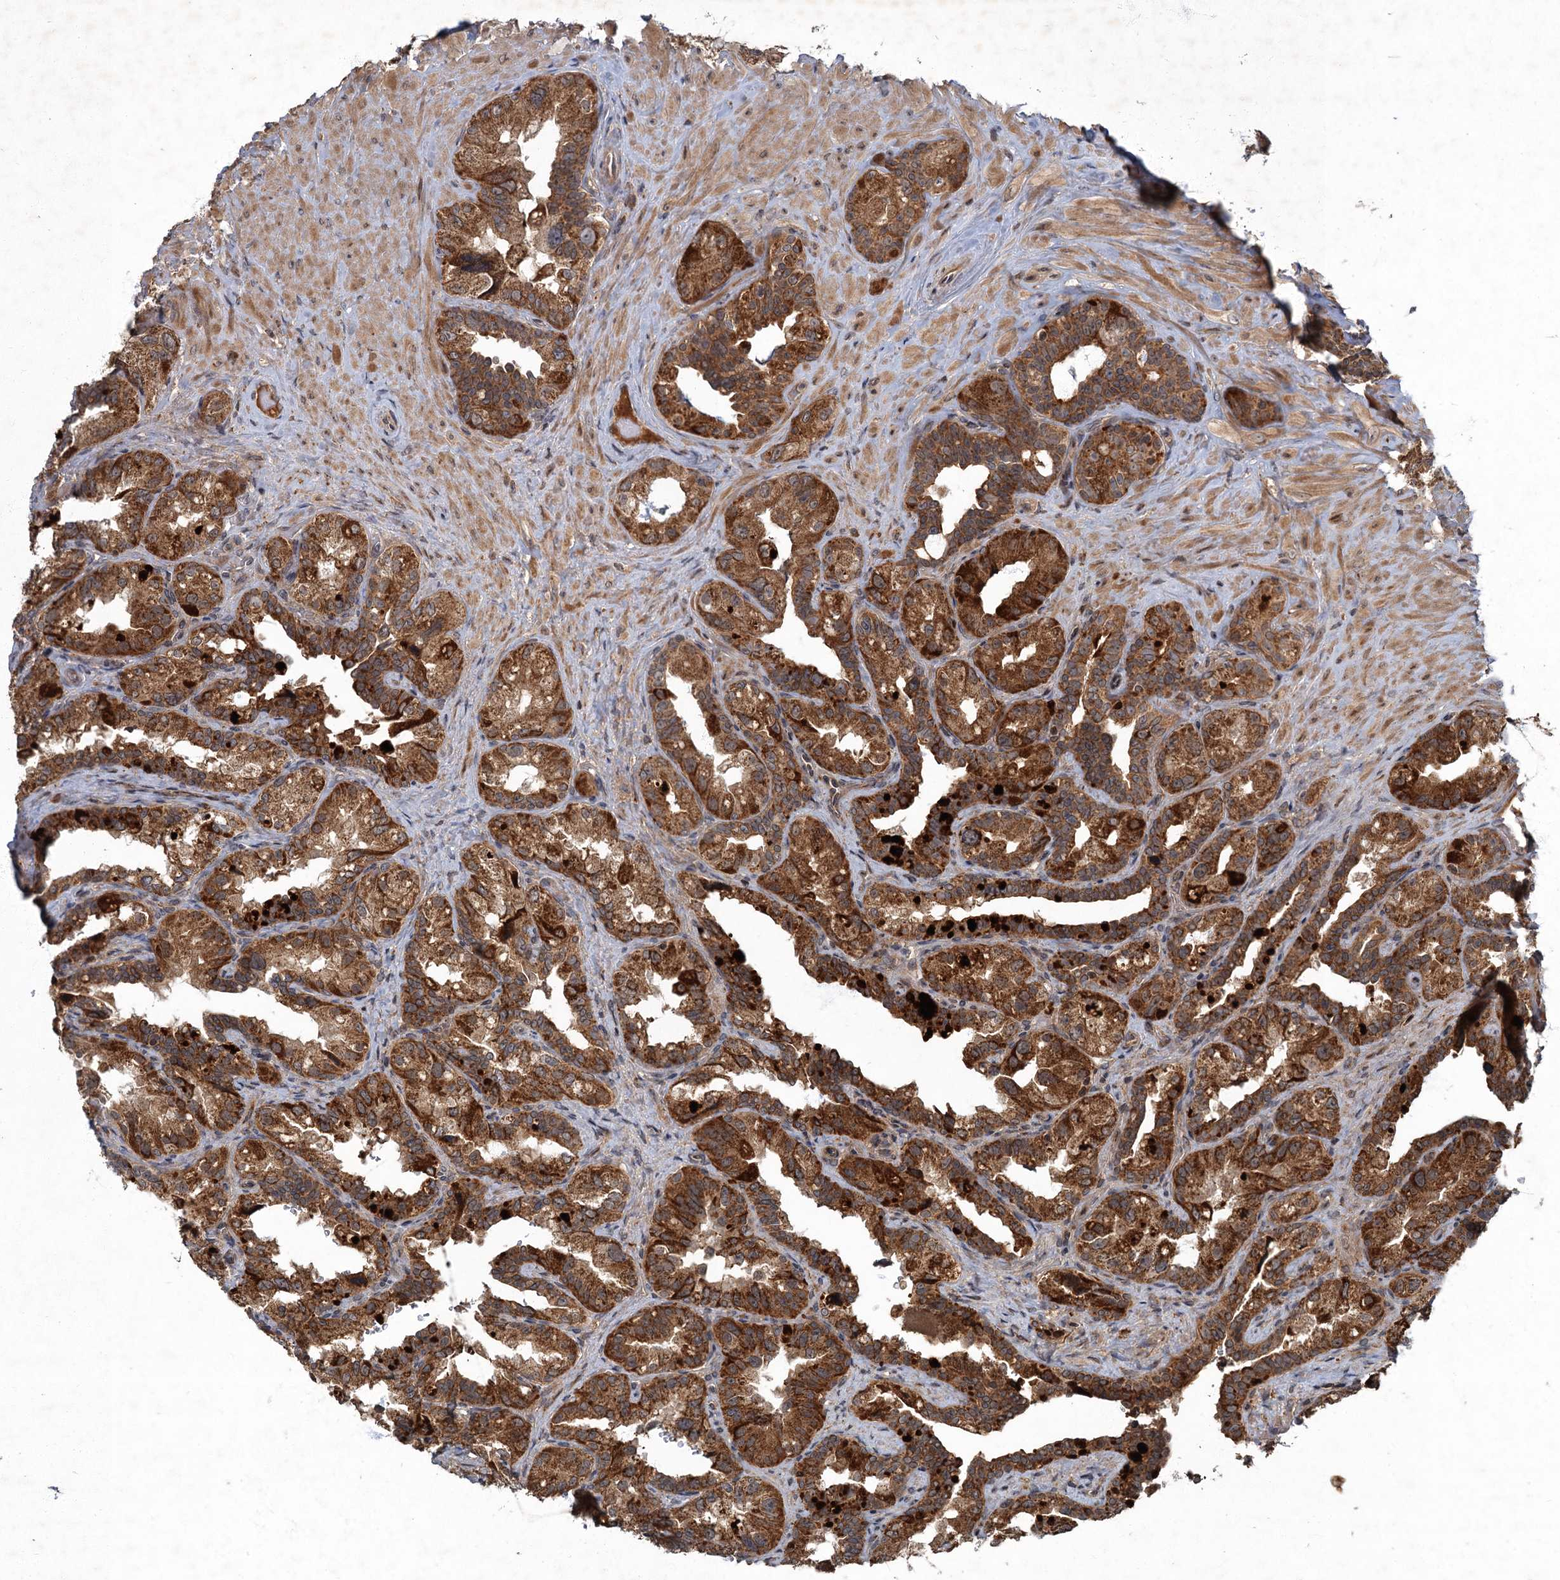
{"staining": {"intensity": "strong", "quantity": ">75%", "location": "cytoplasmic/membranous"}, "tissue": "seminal vesicle", "cell_type": "Glandular cells", "image_type": "normal", "snomed": [{"axis": "morphology", "description": "Normal tissue, NOS"}, {"axis": "topography", "description": "Seminal veicle"}, {"axis": "topography", "description": "Peripheral nerve tissue"}], "caption": "This photomicrograph displays IHC staining of unremarkable seminal vesicle, with high strong cytoplasmic/membranous positivity in approximately >75% of glandular cells.", "gene": "SLC11A2", "patient": {"sex": "male", "age": 67}}